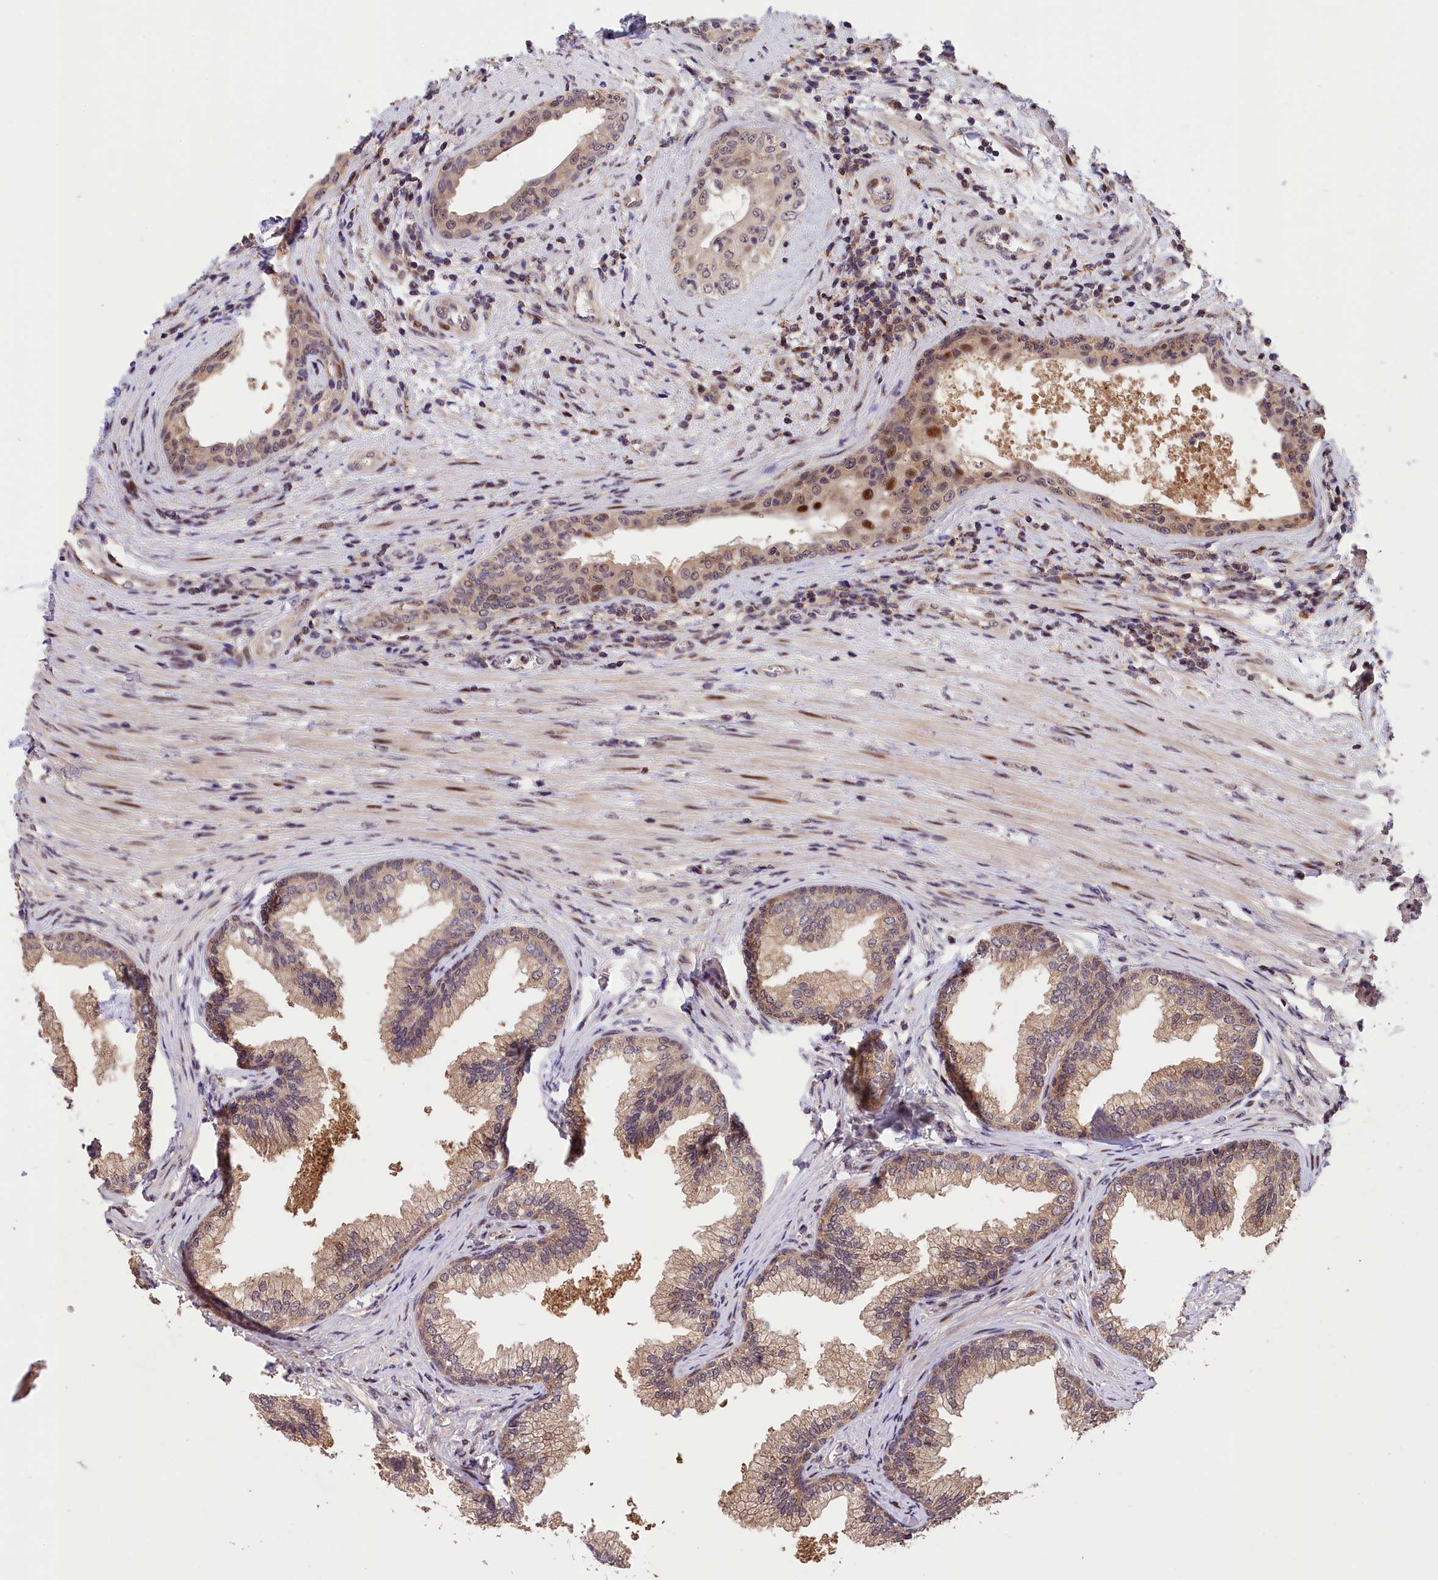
{"staining": {"intensity": "moderate", "quantity": "<25%", "location": "cytoplasmic/membranous,nuclear"}, "tissue": "prostate", "cell_type": "Glandular cells", "image_type": "normal", "snomed": [{"axis": "morphology", "description": "Normal tissue, NOS"}, {"axis": "topography", "description": "Prostate"}], "caption": "The immunohistochemical stain shows moderate cytoplasmic/membranous,nuclear positivity in glandular cells of normal prostate. (DAB (3,3'-diaminobenzidine) IHC with brightfield microscopy, high magnification).", "gene": "PHAF1", "patient": {"sex": "male", "age": 76}}